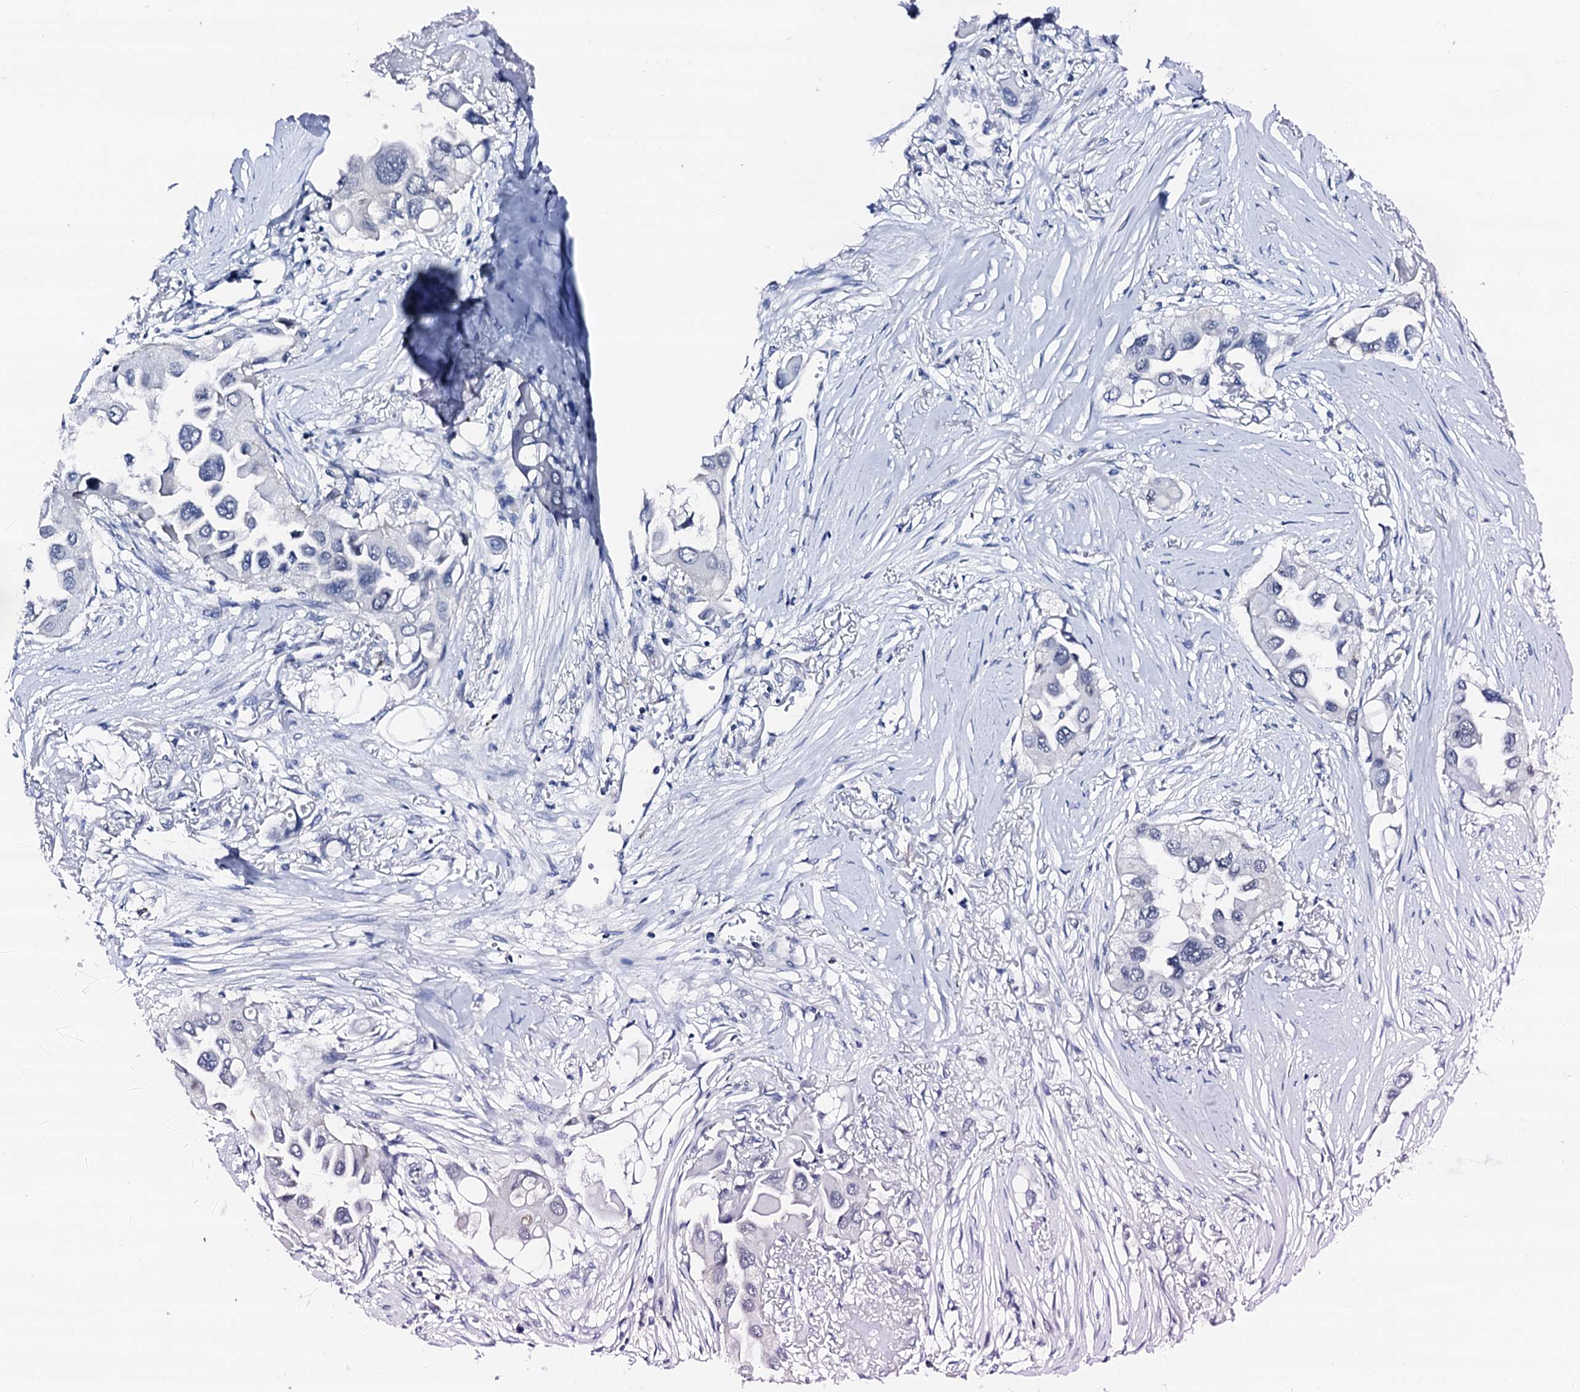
{"staining": {"intensity": "negative", "quantity": "none", "location": "none"}, "tissue": "lung cancer", "cell_type": "Tumor cells", "image_type": "cancer", "snomed": [{"axis": "morphology", "description": "Adenocarcinoma, NOS"}, {"axis": "topography", "description": "Lung"}], "caption": "This is a image of immunohistochemistry staining of lung cancer, which shows no staining in tumor cells.", "gene": "TRAFD1", "patient": {"sex": "female", "age": 76}}